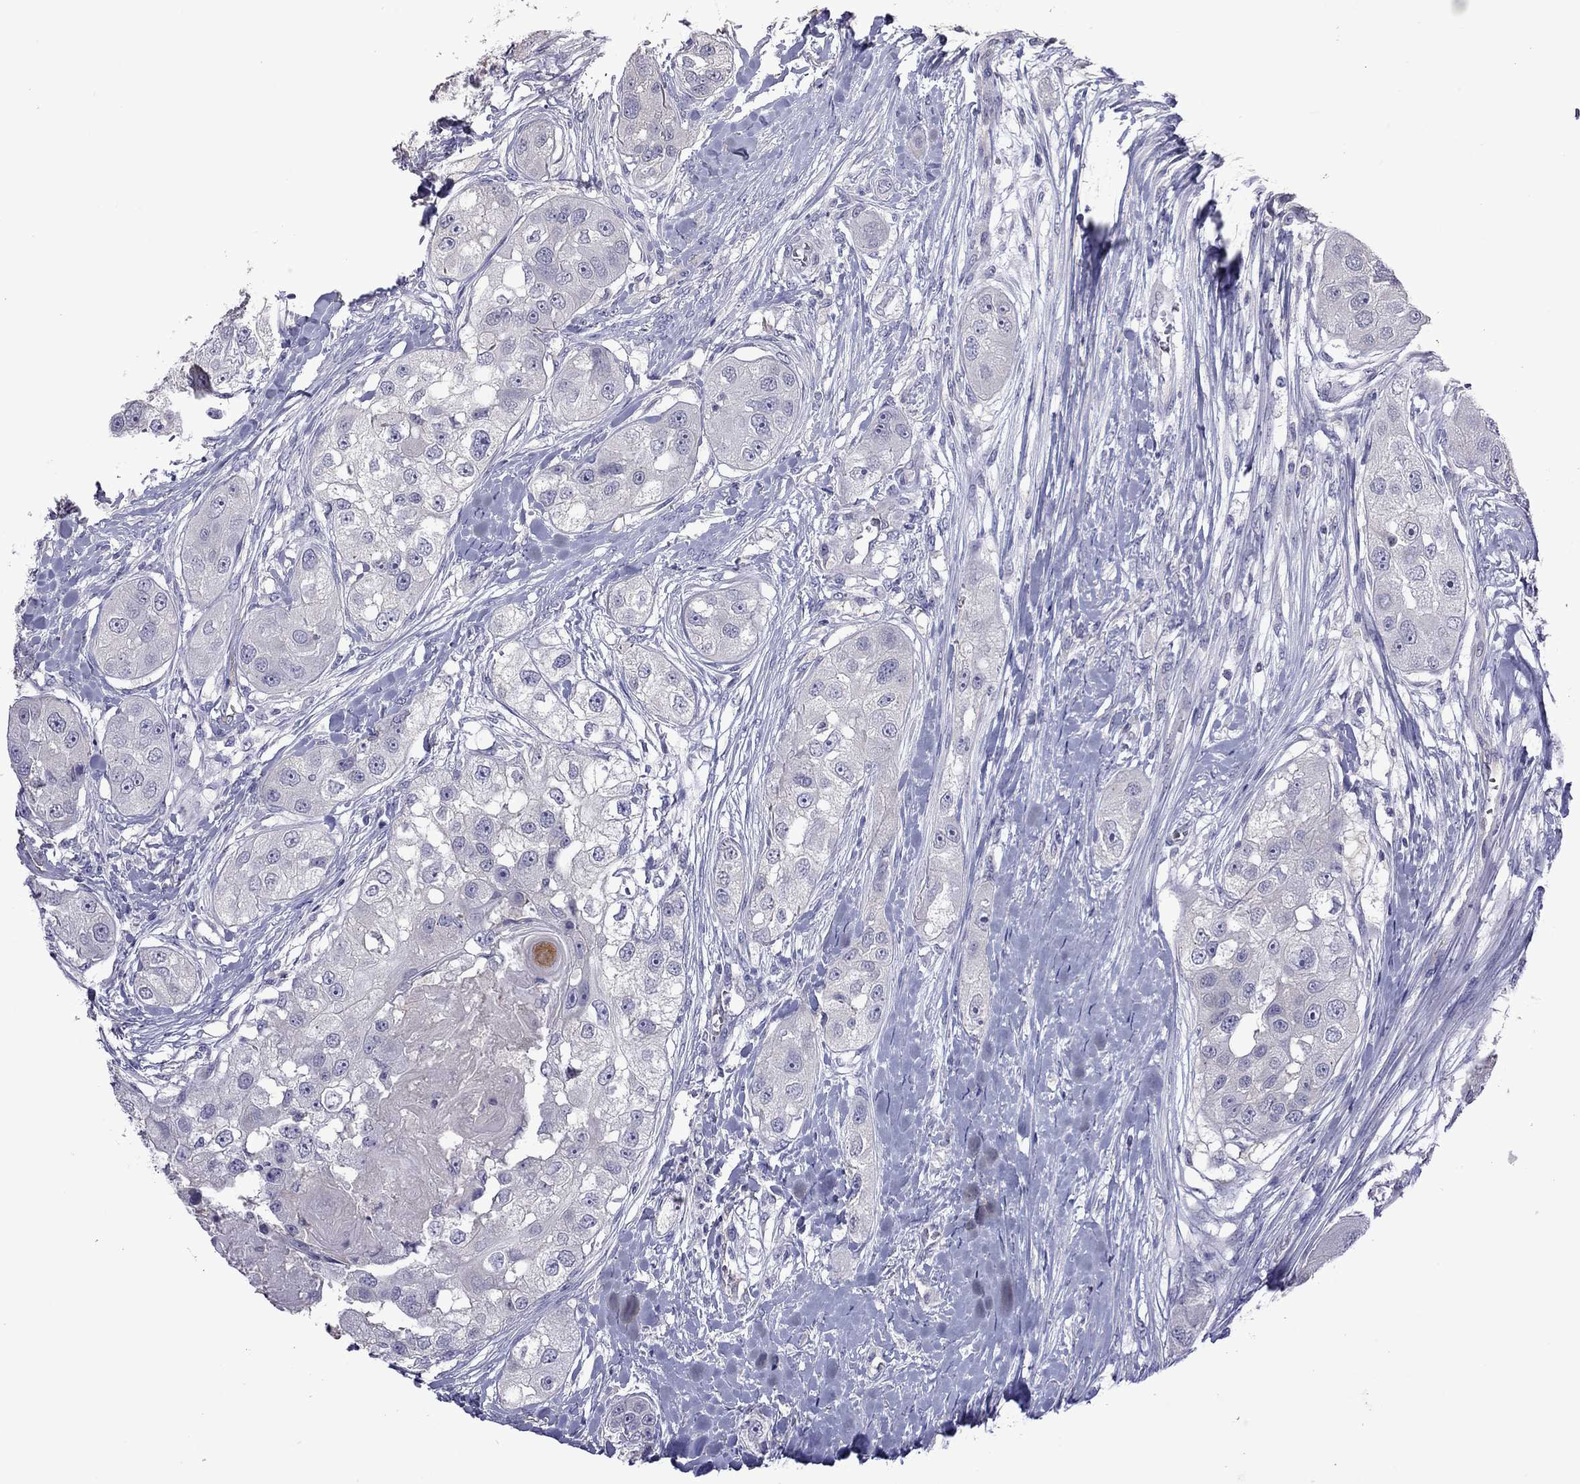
{"staining": {"intensity": "negative", "quantity": "none", "location": "none"}, "tissue": "head and neck cancer", "cell_type": "Tumor cells", "image_type": "cancer", "snomed": [{"axis": "morphology", "description": "Normal tissue, NOS"}, {"axis": "morphology", "description": "Squamous cell carcinoma, NOS"}, {"axis": "topography", "description": "Skeletal muscle"}, {"axis": "topography", "description": "Head-Neck"}], "caption": "Protein analysis of head and neck squamous cell carcinoma reveals no significant positivity in tumor cells.", "gene": "FEZ1", "patient": {"sex": "male", "age": 51}}